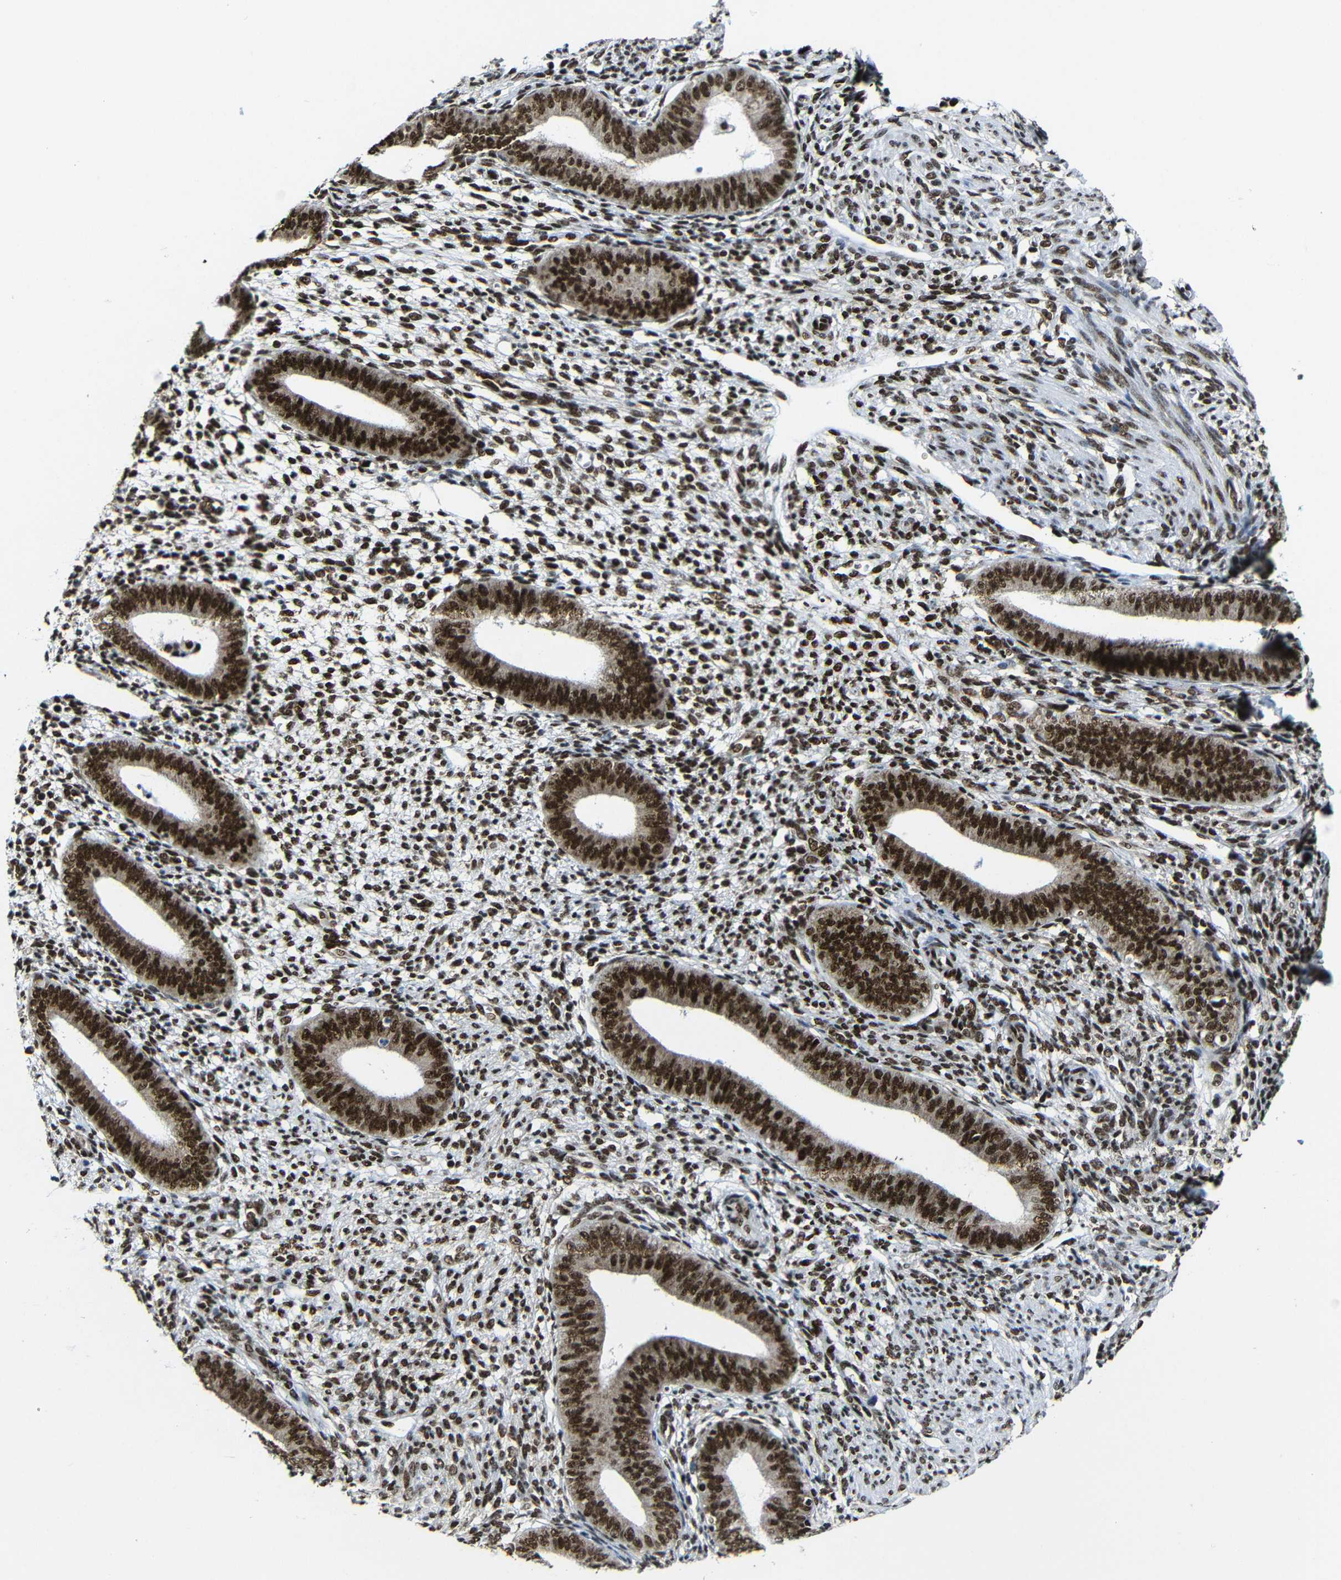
{"staining": {"intensity": "moderate", "quantity": "25%-75%", "location": "nuclear"}, "tissue": "endometrium", "cell_type": "Cells in endometrial stroma", "image_type": "normal", "snomed": [{"axis": "morphology", "description": "Normal tissue, NOS"}, {"axis": "topography", "description": "Endometrium"}], "caption": "Approximately 25%-75% of cells in endometrial stroma in normal human endometrium demonstrate moderate nuclear protein staining as visualized by brown immunohistochemical staining.", "gene": "PTBP1", "patient": {"sex": "female", "age": 35}}